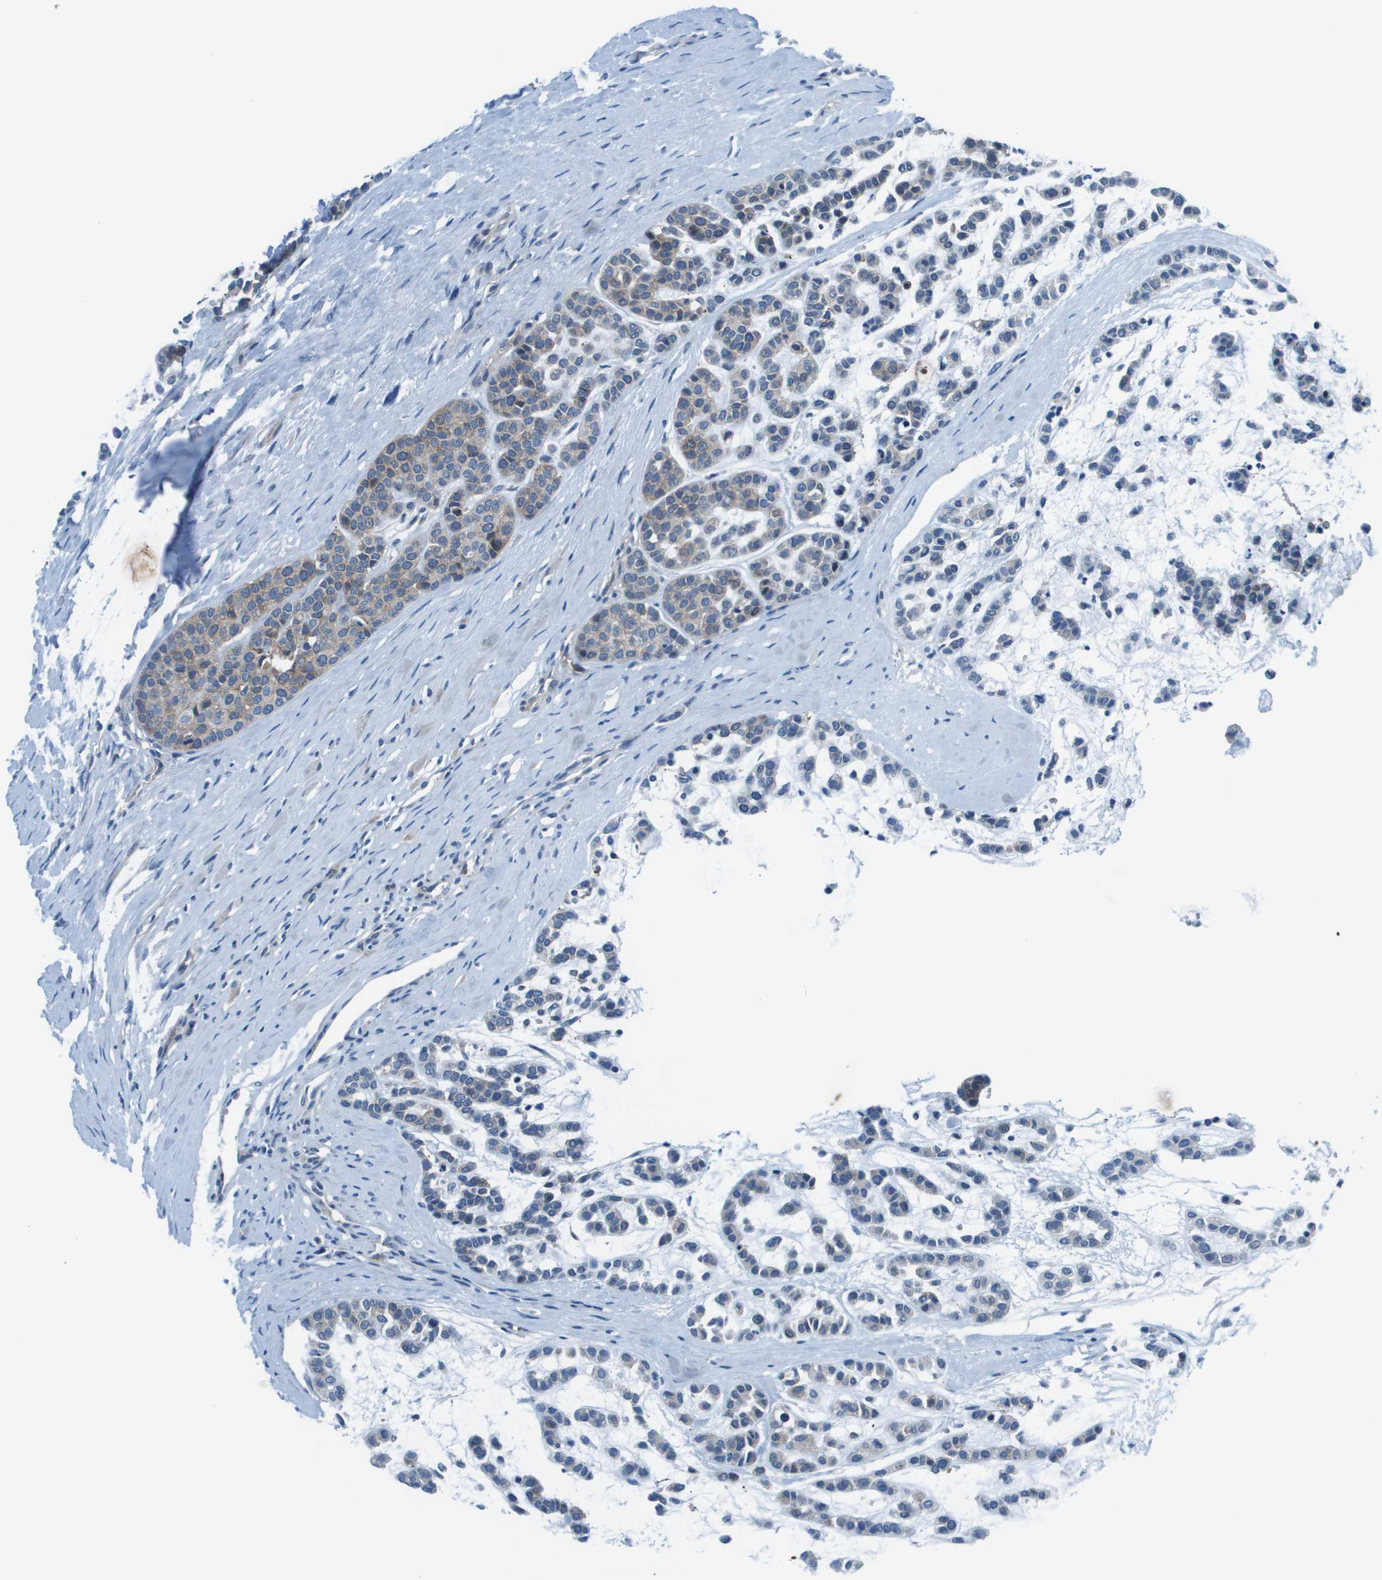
{"staining": {"intensity": "weak", "quantity": "<25%", "location": "cytoplasmic/membranous"}, "tissue": "head and neck cancer", "cell_type": "Tumor cells", "image_type": "cancer", "snomed": [{"axis": "morphology", "description": "Adenocarcinoma, NOS"}, {"axis": "morphology", "description": "Adenoma, NOS"}, {"axis": "topography", "description": "Head-Neck"}], "caption": "Tumor cells are negative for protein expression in human head and neck adenocarcinoma.", "gene": "STIP1", "patient": {"sex": "female", "age": 55}}